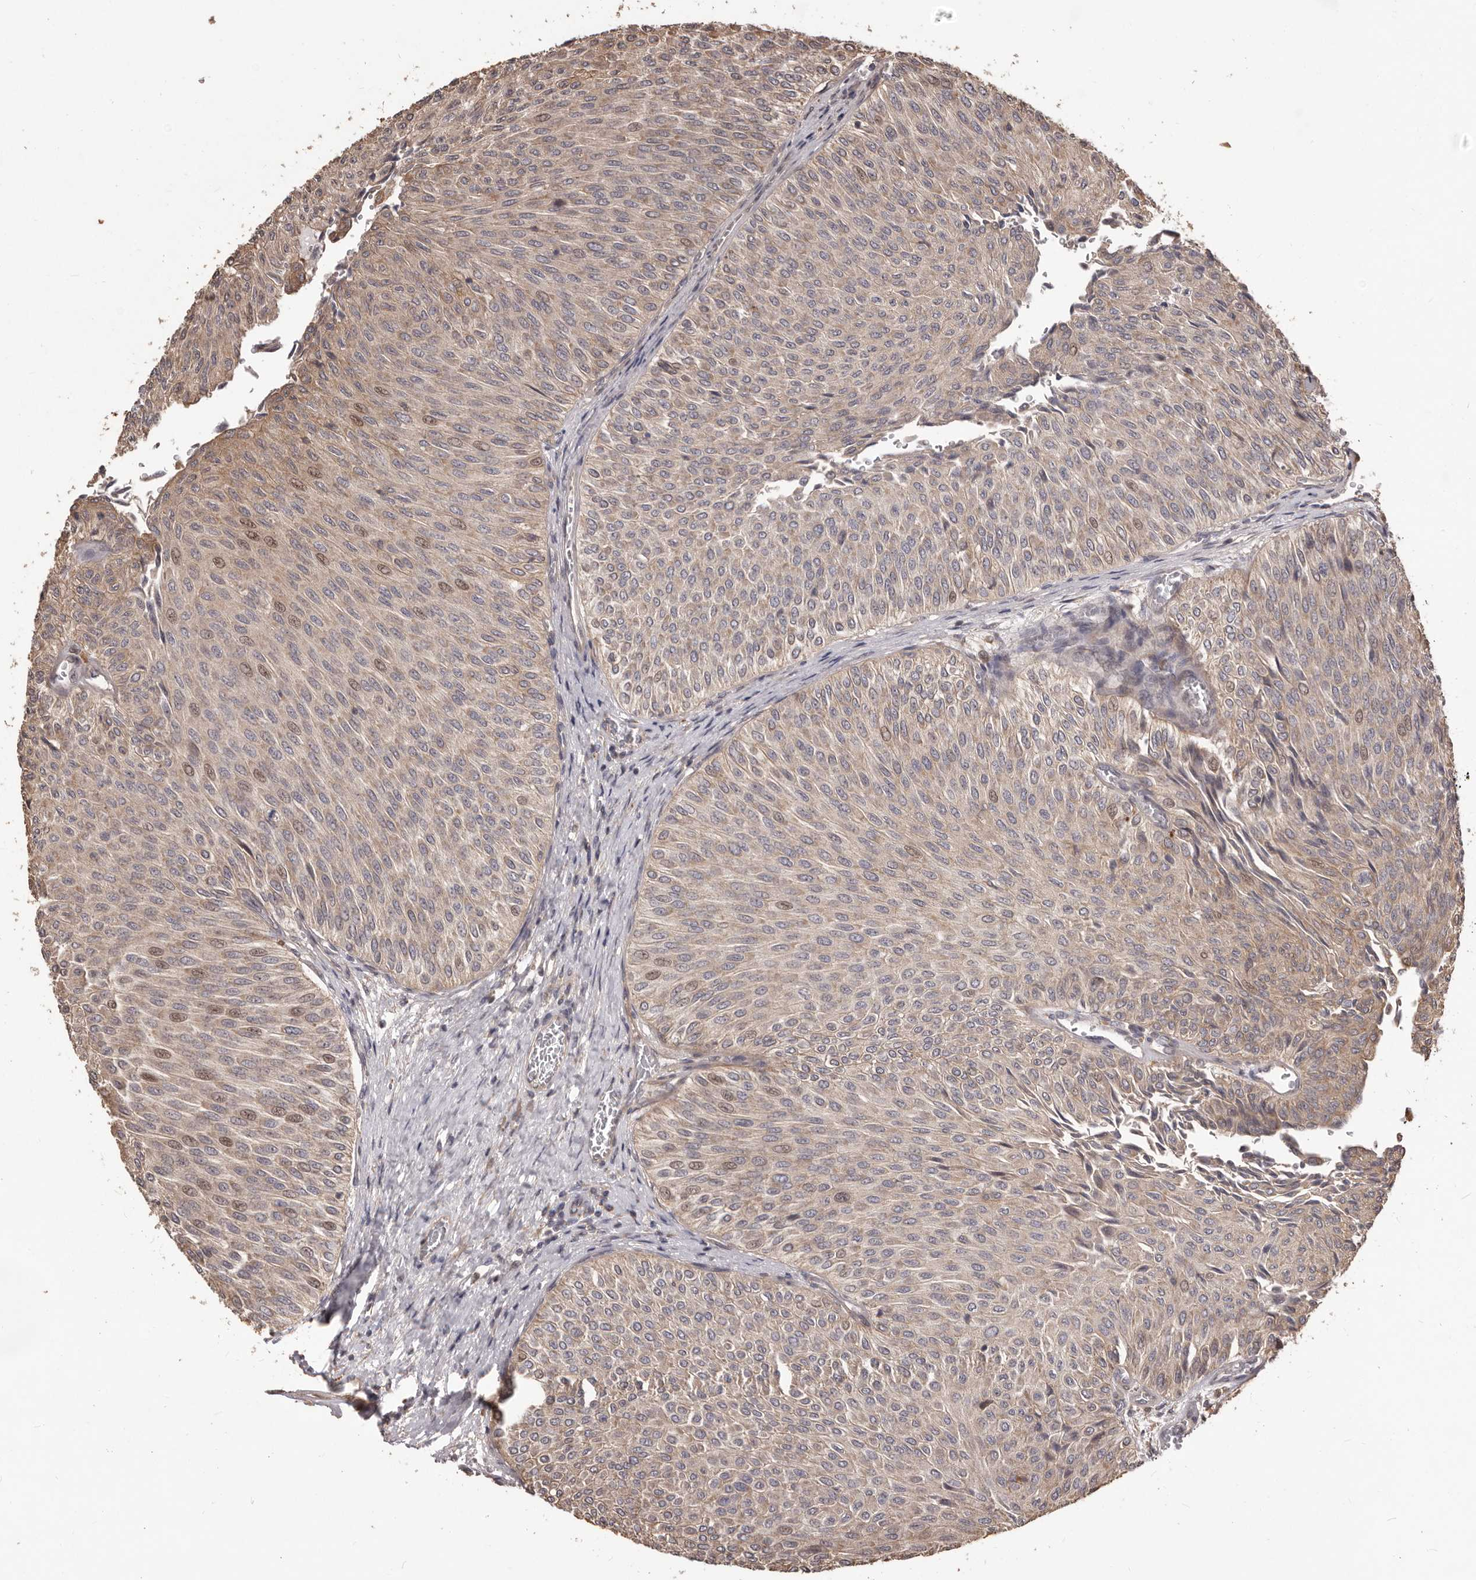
{"staining": {"intensity": "moderate", "quantity": "<25%", "location": "cytoplasmic/membranous,nuclear"}, "tissue": "urothelial cancer", "cell_type": "Tumor cells", "image_type": "cancer", "snomed": [{"axis": "morphology", "description": "Urothelial carcinoma, Low grade"}, {"axis": "topography", "description": "Urinary bladder"}], "caption": "About <25% of tumor cells in human low-grade urothelial carcinoma reveal moderate cytoplasmic/membranous and nuclear protein staining as visualized by brown immunohistochemical staining.", "gene": "MTO1", "patient": {"sex": "male", "age": 78}}